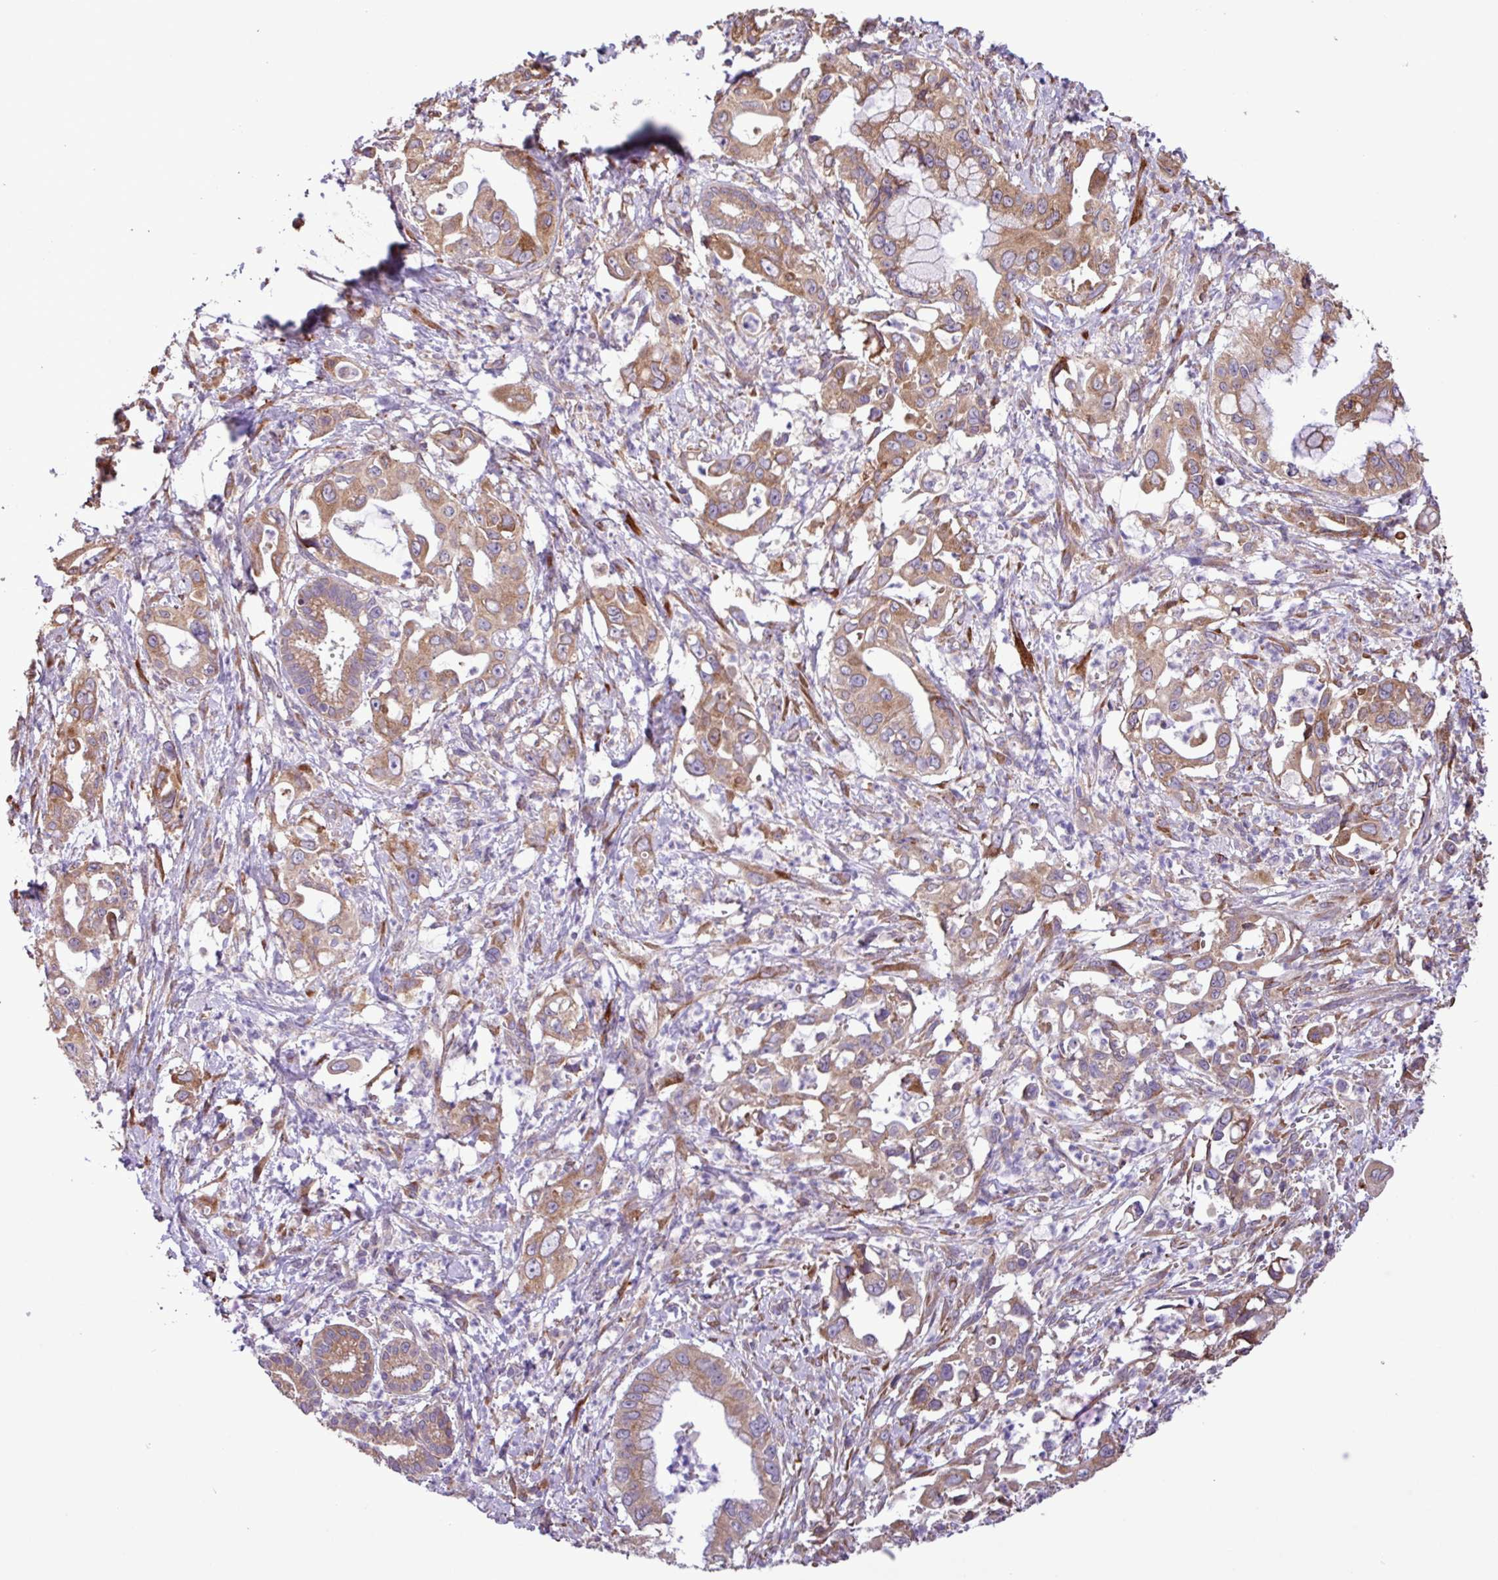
{"staining": {"intensity": "moderate", "quantity": ">75%", "location": "cytoplasmic/membranous"}, "tissue": "pancreatic cancer", "cell_type": "Tumor cells", "image_type": "cancer", "snomed": [{"axis": "morphology", "description": "Adenocarcinoma, NOS"}, {"axis": "topography", "description": "Pancreas"}], "caption": "Moderate cytoplasmic/membranous positivity for a protein is present in about >75% of tumor cells of adenocarcinoma (pancreatic) using immunohistochemistry (IHC).", "gene": "MEGF6", "patient": {"sex": "male", "age": 61}}